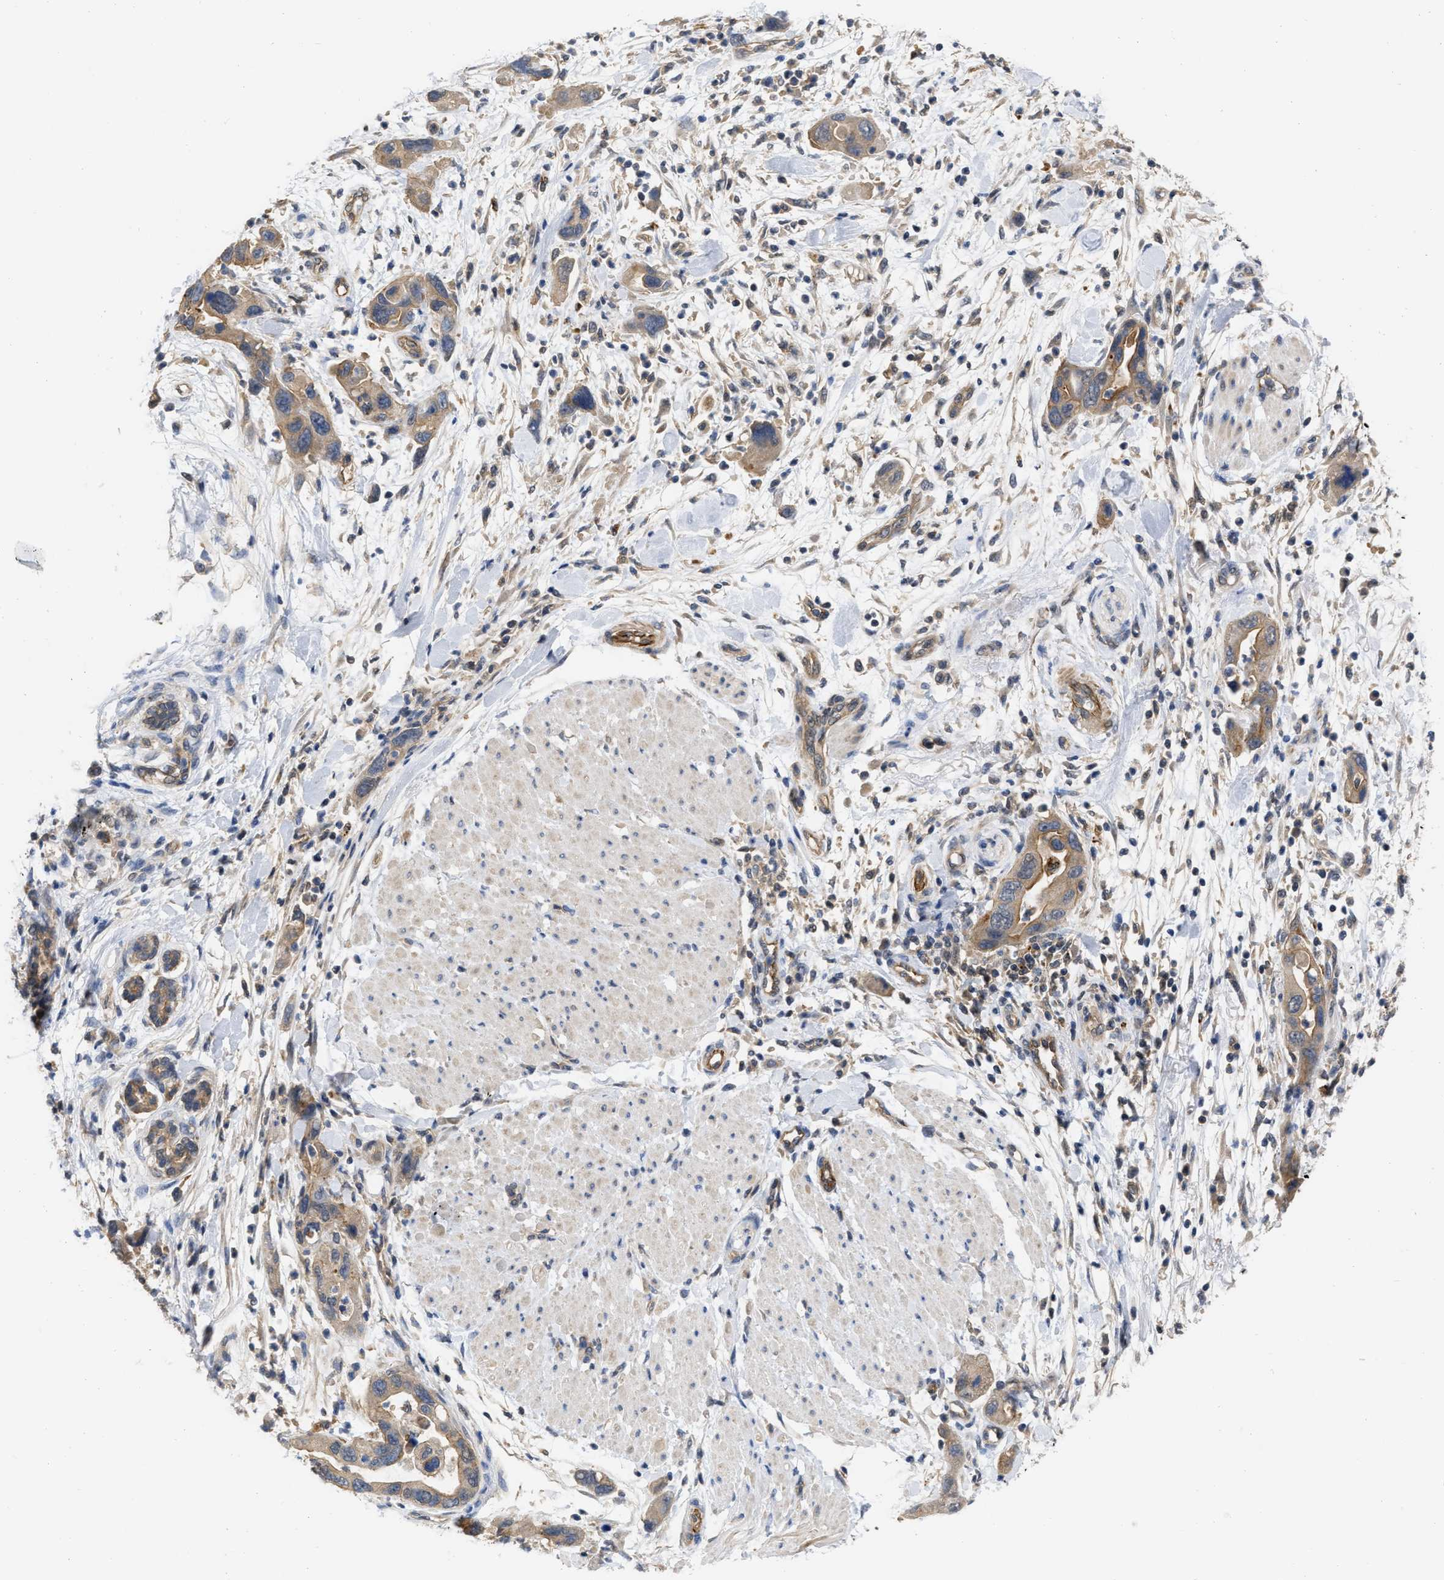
{"staining": {"intensity": "moderate", "quantity": ">75%", "location": "cytoplasmic/membranous"}, "tissue": "pancreatic cancer", "cell_type": "Tumor cells", "image_type": "cancer", "snomed": [{"axis": "morphology", "description": "Normal tissue, NOS"}, {"axis": "morphology", "description": "Adenocarcinoma, NOS"}, {"axis": "topography", "description": "Pancreas"}], "caption": "Immunohistochemical staining of pancreatic cancer shows medium levels of moderate cytoplasmic/membranous protein staining in approximately >75% of tumor cells.", "gene": "NAPEPLD", "patient": {"sex": "female", "age": 71}}